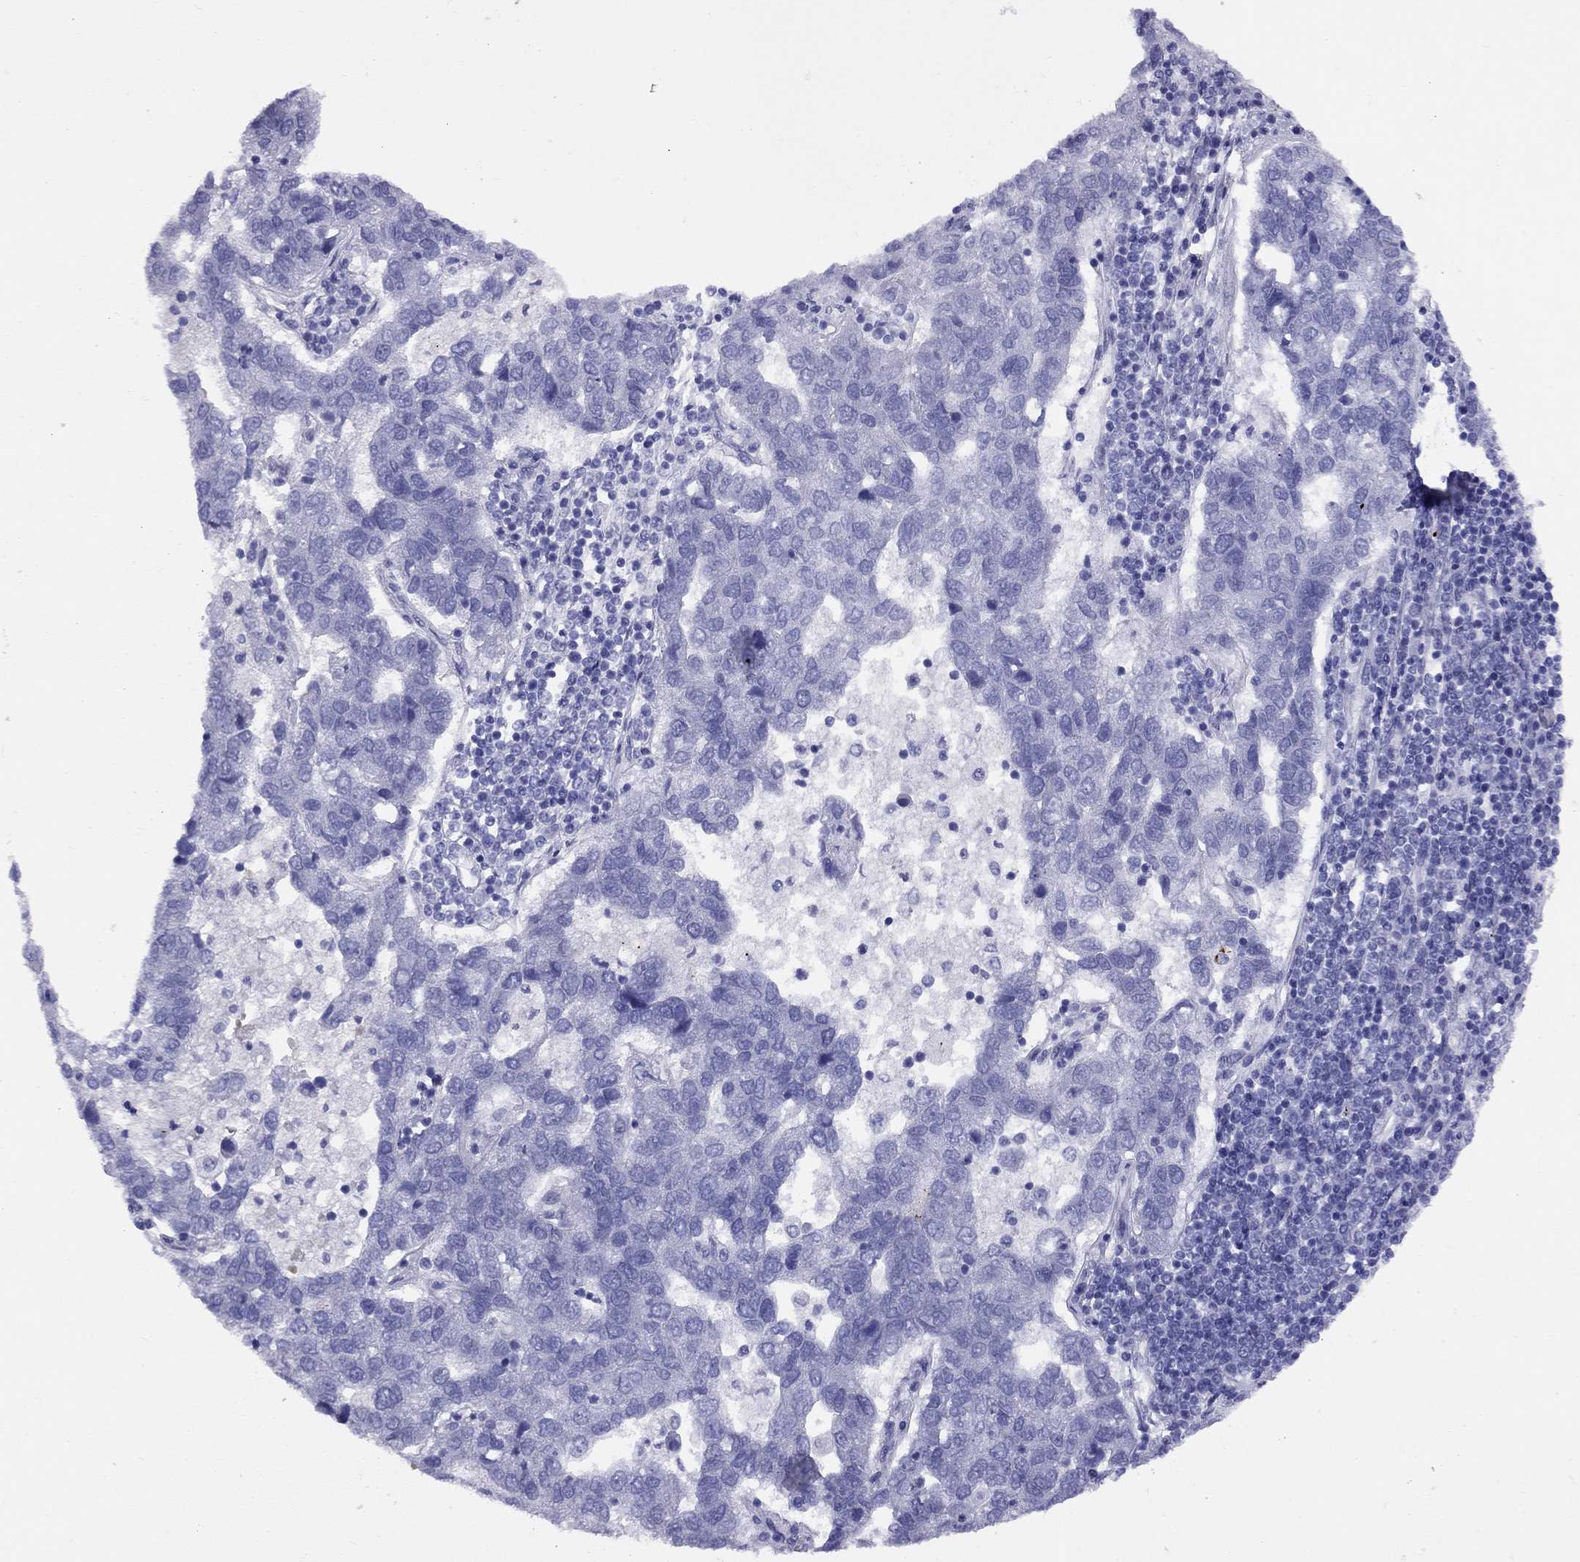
{"staining": {"intensity": "negative", "quantity": "none", "location": "none"}, "tissue": "pancreatic cancer", "cell_type": "Tumor cells", "image_type": "cancer", "snomed": [{"axis": "morphology", "description": "Adenocarcinoma, NOS"}, {"axis": "topography", "description": "Pancreas"}], "caption": "Immunohistochemistry photomicrograph of pancreatic adenocarcinoma stained for a protein (brown), which exhibits no expression in tumor cells. Nuclei are stained in blue.", "gene": "FSCN3", "patient": {"sex": "female", "age": 61}}